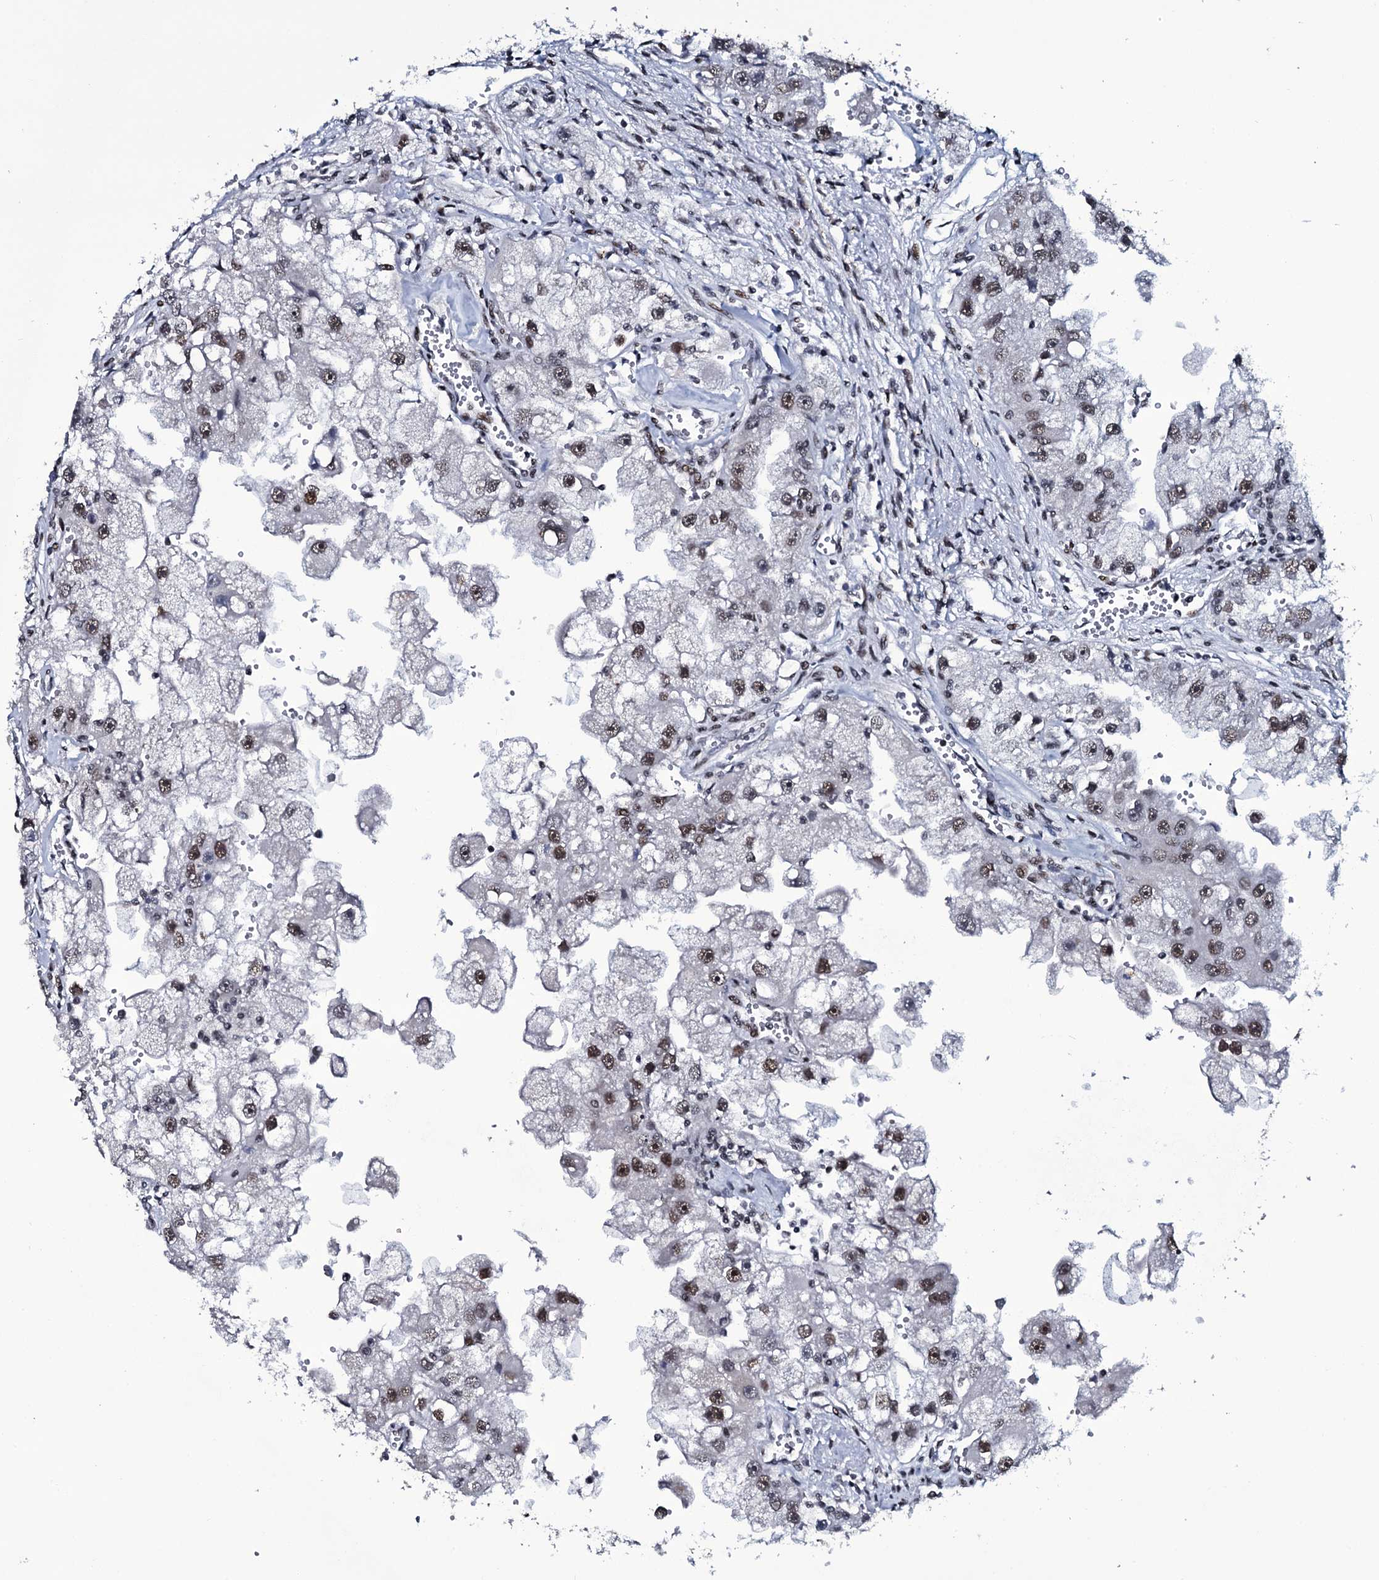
{"staining": {"intensity": "moderate", "quantity": ">75%", "location": "nuclear"}, "tissue": "renal cancer", "cell_type": "Tumor cells", "image_type": "cancer", "snomed": [{"axis": "morphology", "description": "Adenocarcinoma, NOS"}, {"axis": "topography", "description": "Kidney"}], "caption": "Renal cancer tissue exhibits moderate nuclear expression in about >75% of tumor cells (brown staining indicates protein expression, while blue staining denotes nuclei).", "gene": "ZMIZ2", "patient": {"sex": "male", "age": 63}}